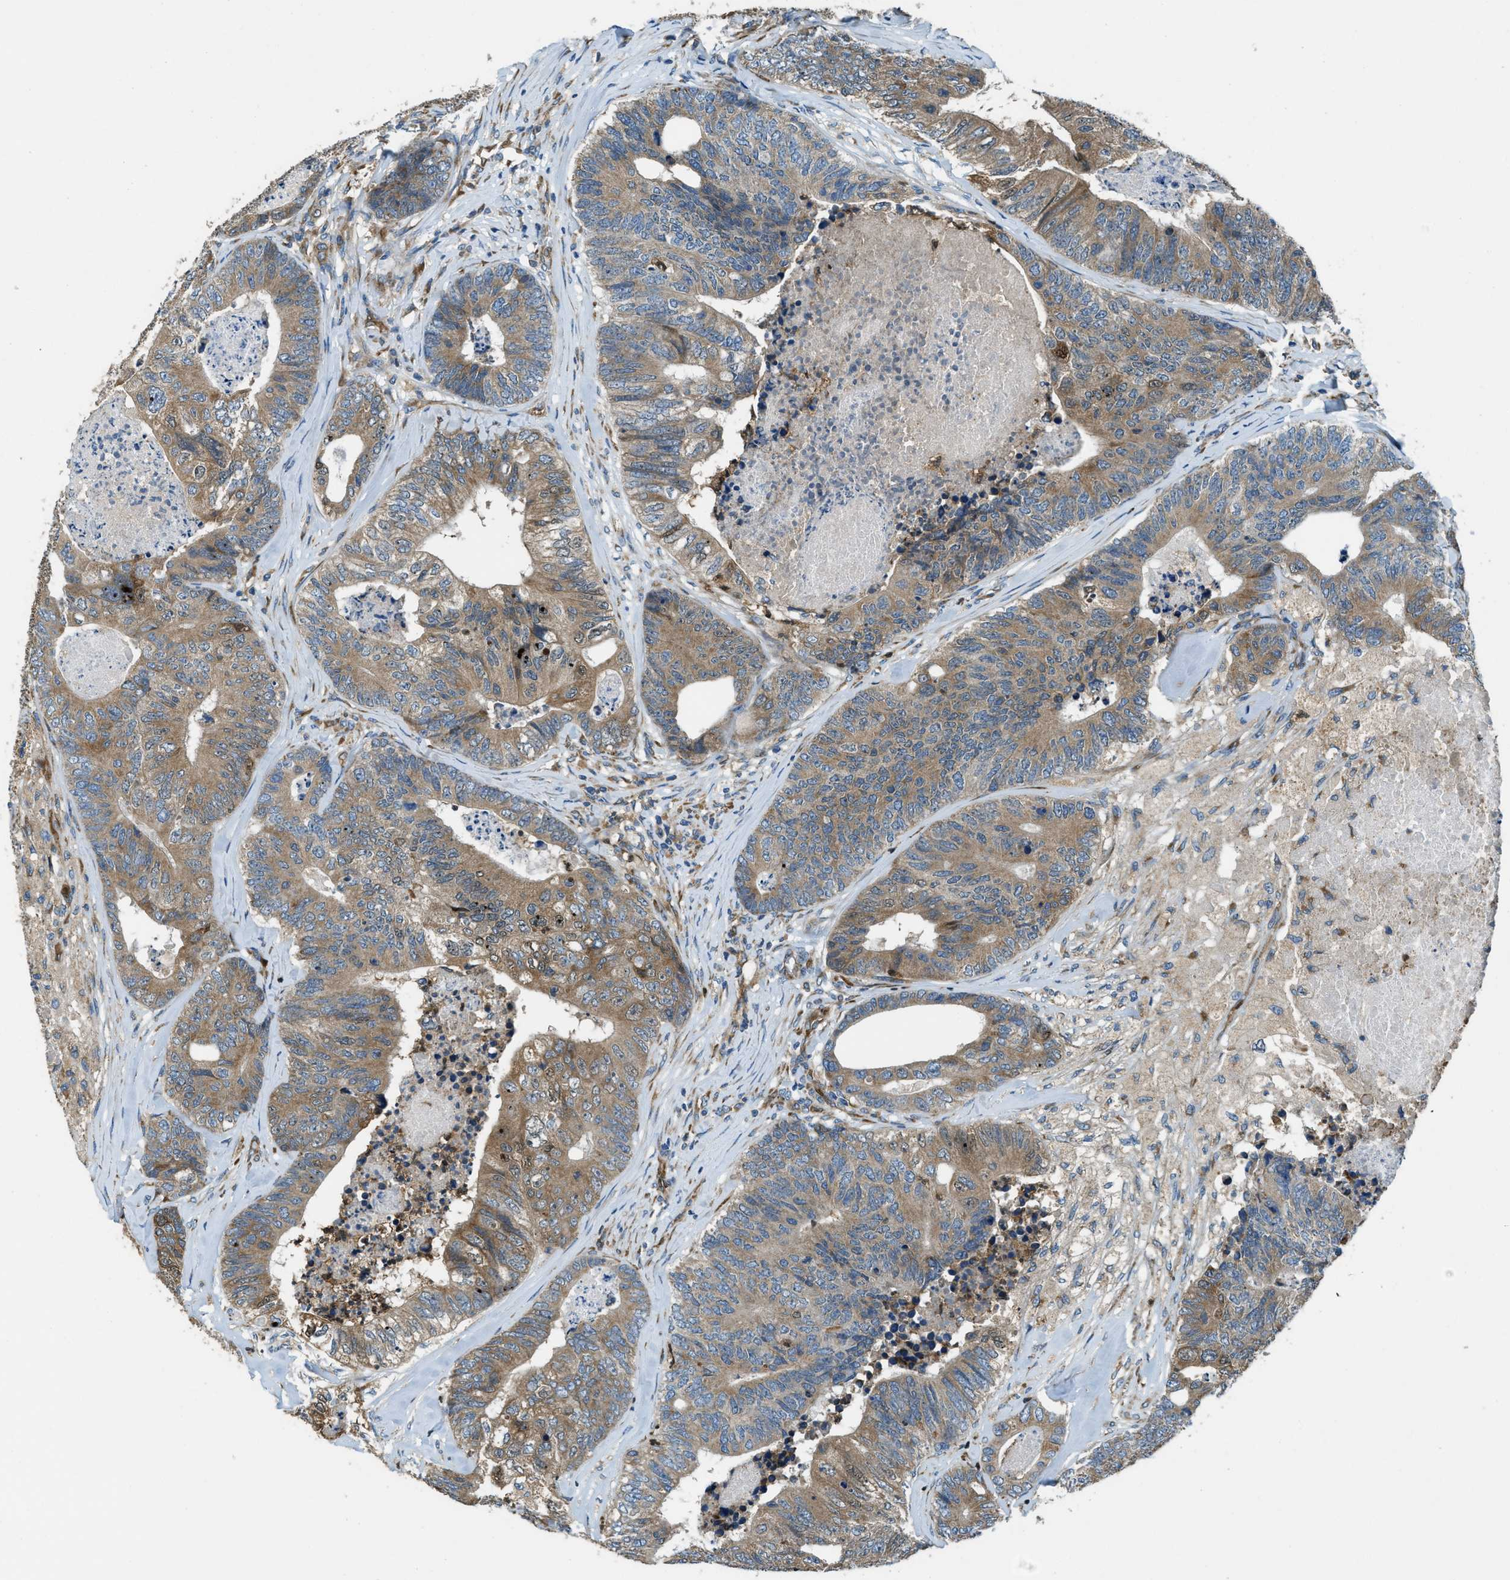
{"staining": {"intensity": "moderate", "quantity": ">75%", "location": "cytoplasmic/membranous"}, "tissue": "colorectal cancer", "cell_type": "Tumor cells", "image_type": "cancer", "snomed": [{"axis": "morphology", "description": "Adenocarcinoma, NOS"}, {"axis": "topography", "description": "Colon"}], "caption": "Protein analysis of colorectal cancer tissue shows moderate cytoplasmic/membranous positivity in approximately >75% of tumor cells. The staining was performed using DAB (3,3'-diaminobenzidine) to visualize the protein expression in brown, while the nuclei were stained in blue with hematoxylin (Magnification: 20x).", "gene": "GIMAP8", "patient": {"sex": "female", "age": 67}}